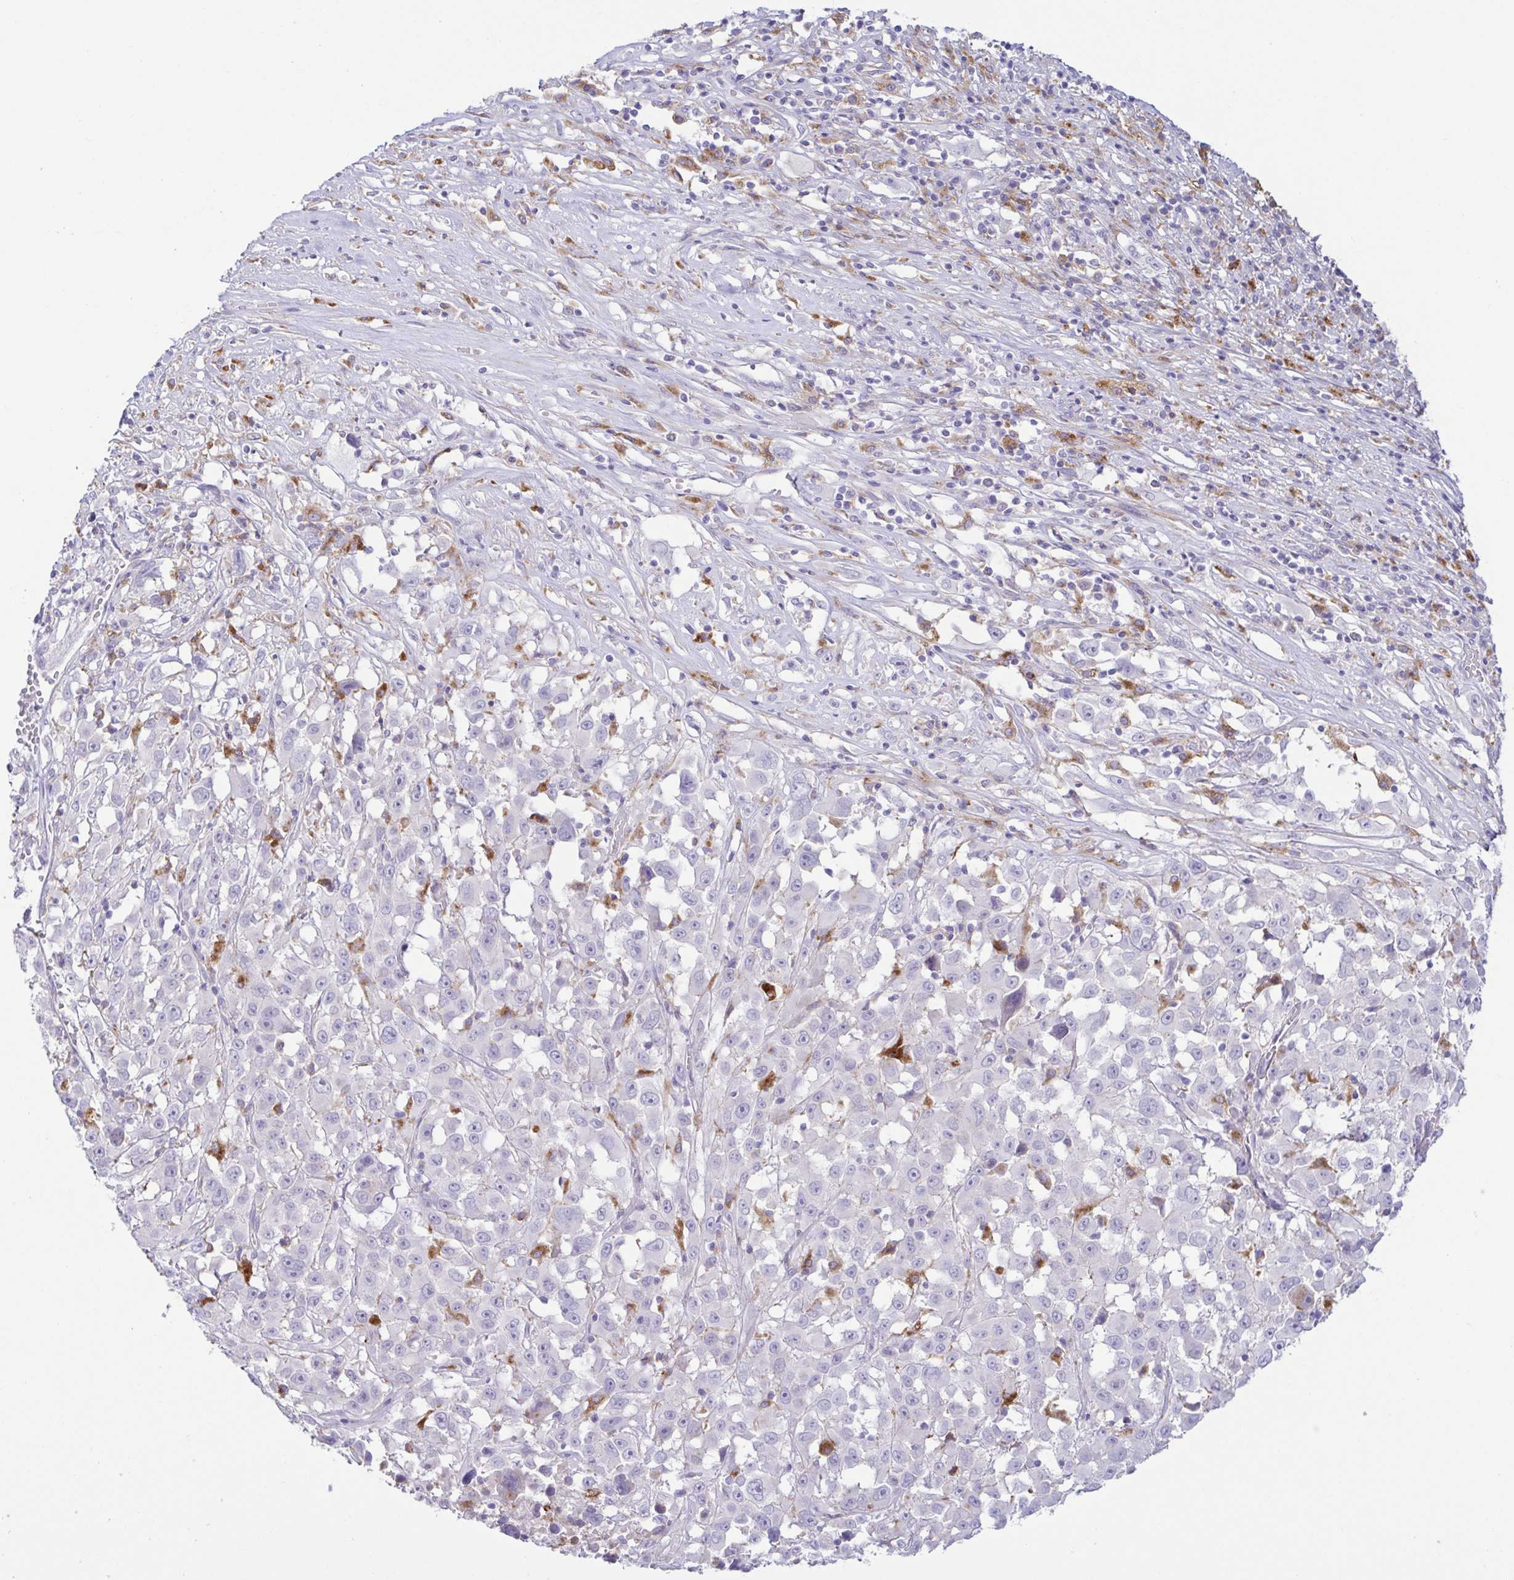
{"staining": {"intensity": "negative", "quantity": "none", "location": "none"}, "tissue": "melanoma", "cell_type": "Tumor cells", "image_type": "cancer", "snomed": [{"axis": "morphology", "description": "Malignant melanoma, Metastatic site"}, {"axis": "topography", "description": "Soft tissue"}], "caption": "Malignant melanoma (metastatic site) stained for a protein using immunohistochemistry (IHC) exhibits no positivity tumor cells.", "gene": "ATP6V1G2", "patient": {"sex": "male", "age": 50}}